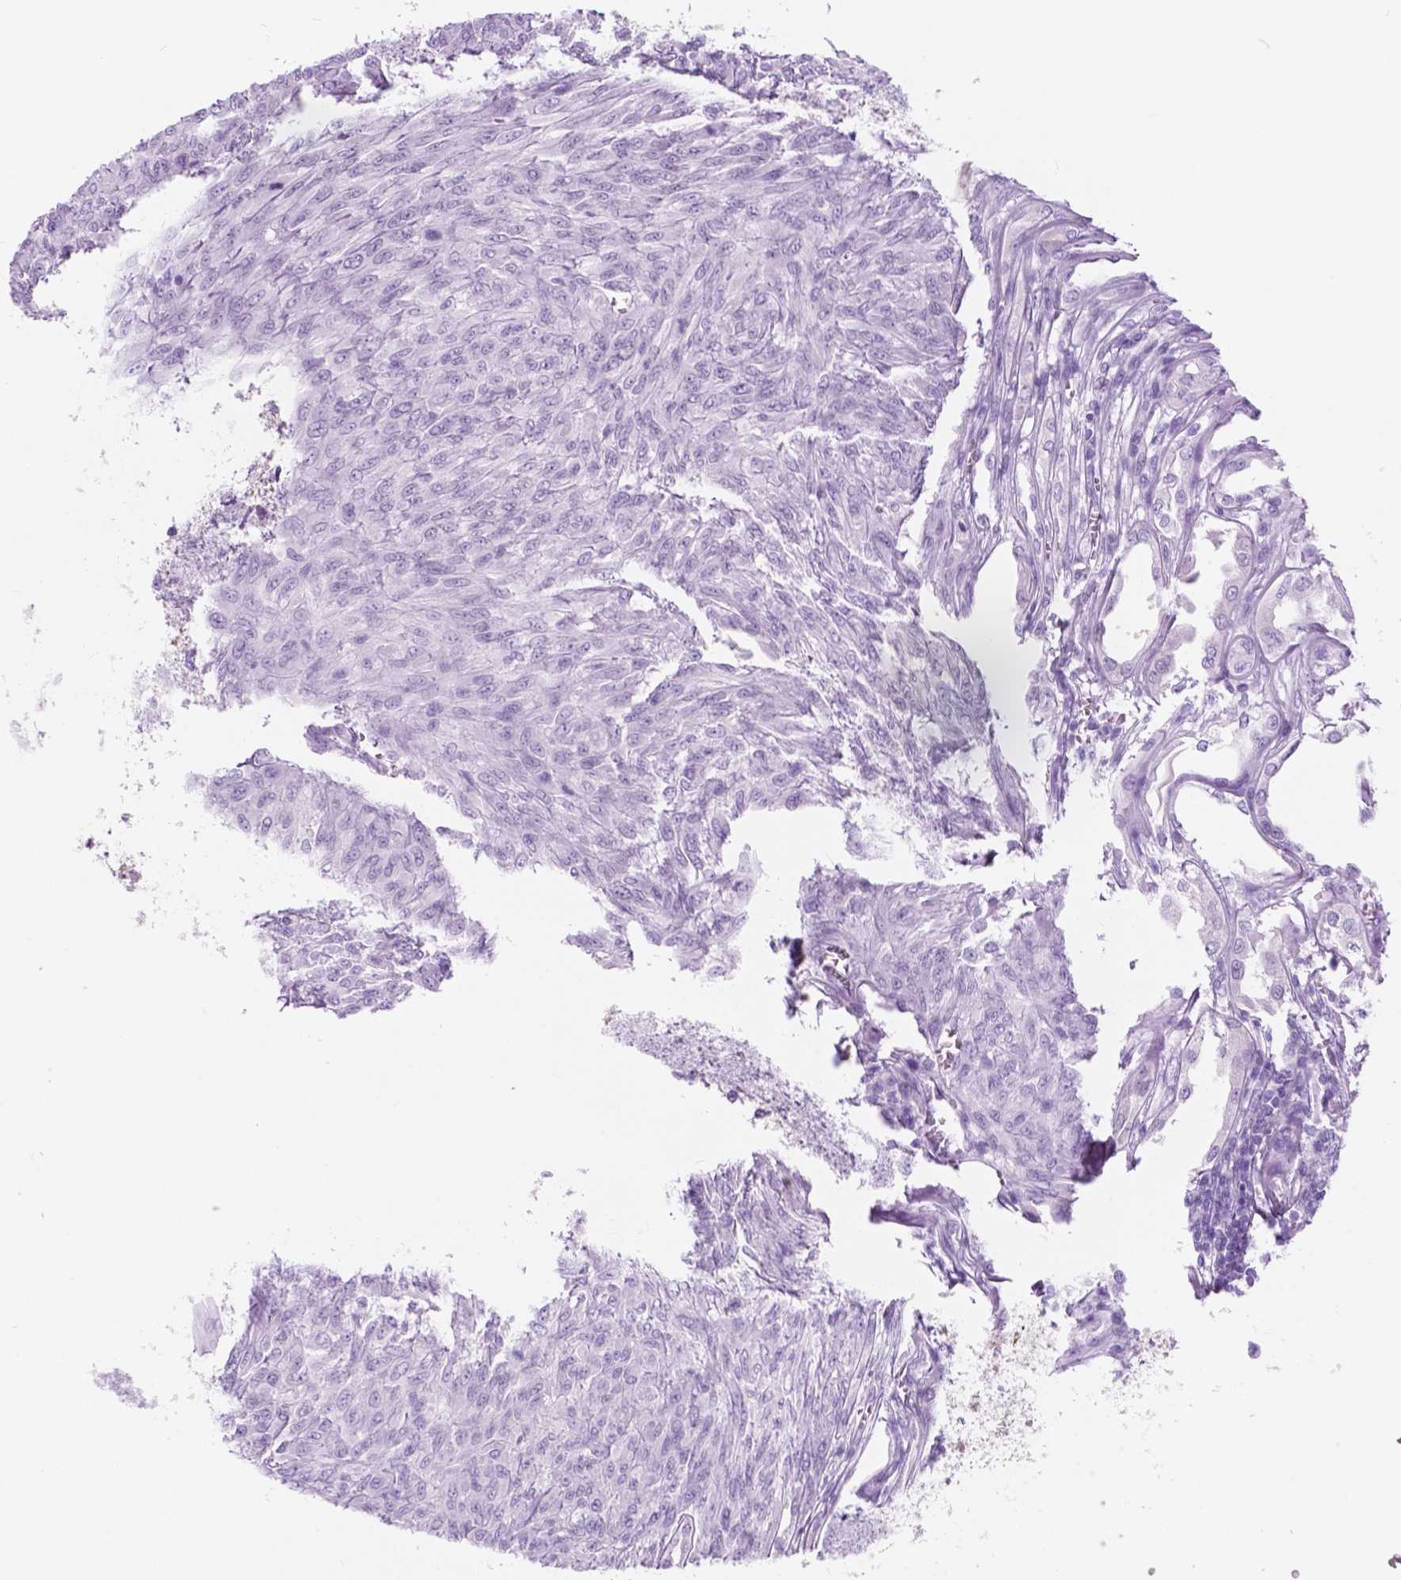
{"staining": {"intensity": "negative", "quantity": "none", "location": "none"}, "tissue": "renal cancer", "cell_type": "Tumor cells", "image_type": "cancer", "snomed": [{"axis": "morphology", "description": "Adenocarcinoma, NOS"}, {"axis": "topography", "description": "Kidney"}], "caption": "Adenocarcinoma (renal) stained for a protein using immunohistochemistry (IHC) exhibits no expression tumor cells.", "gene": "CUZD1", "patient": {"sex": "male", "age": 58}}